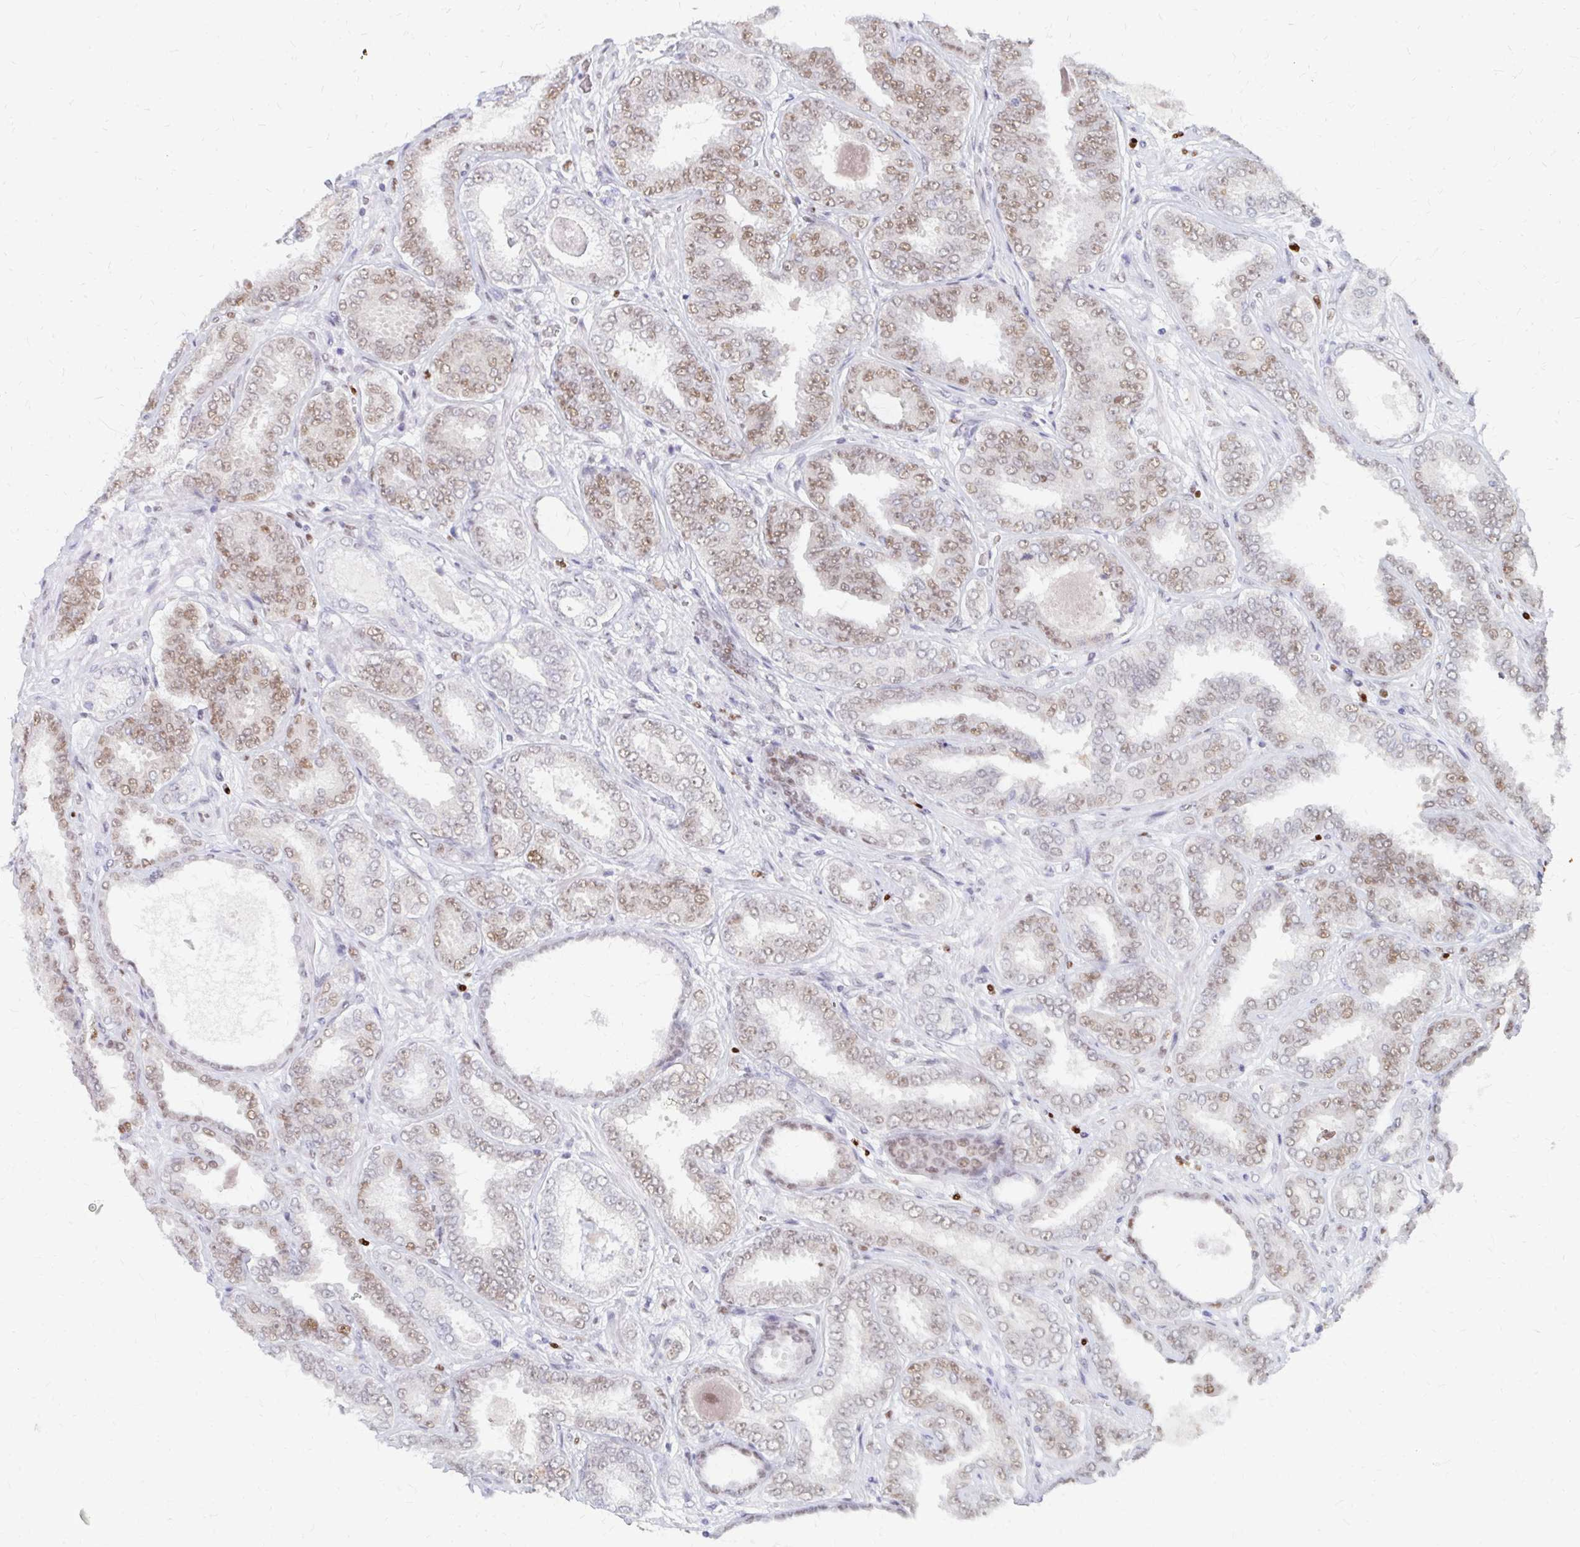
{"staining": {"intensity": "moderate", "quantity": "25%-75%", "location": "nuclear"}, "tissue": "prostate cancer", "cell_type": "Tumor cells", "image_type": "cancer", "snomed": [{"axis": "morphology", "description": "Adenocarcinoma, High grade"}, {"axis": "topography", "description": "Prostate"}], "caption": "This histopathology image demonstrates immunohistochemistry (IHC) staining of prostate cancer (adenocarcinoma (high-grade)), with medium moderate nuclear expression in about 25%-75% of tumor cells.", "gene": "PLK3", "patient": {"sex": "male", "age": 72}}